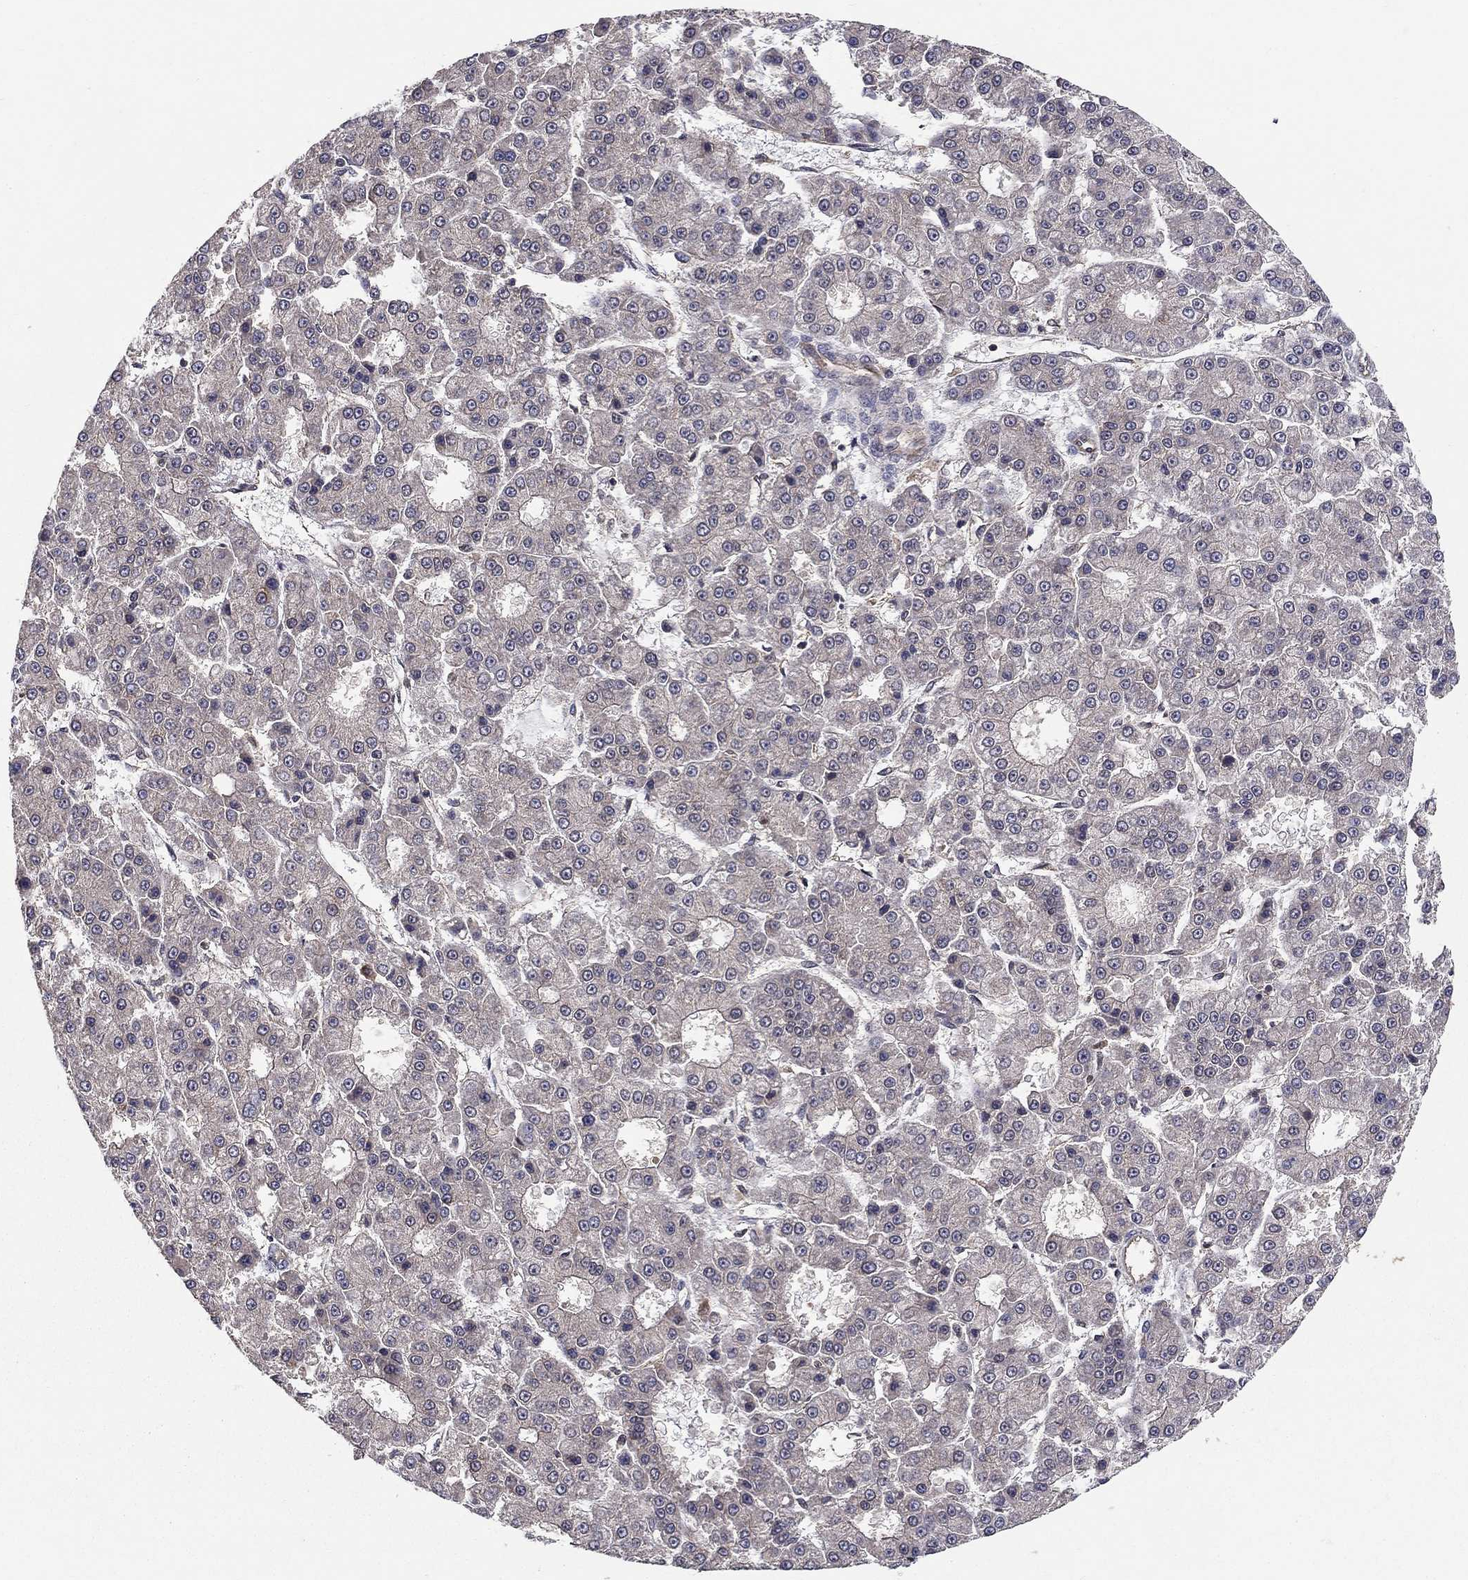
{"staining": {"intensity": "negative", "quantity": "none", "location": "none"}, "tissue": "liver cancer", "cell_type": "Tumor cells", "image_type": "cancer", "snomed": [{"axis": "morphology", "description": "Carcinoma, Hepatocellular, NOS"}, {"axis": "topography", "description": "Liver"}], "caption": "IHC image of liver hepatocellular carcinoma stained for a protein (brown), which displays no positivity in tumor cells.", "gene": "BMERB1", "patient": {"sex": "male", "age": 70}}